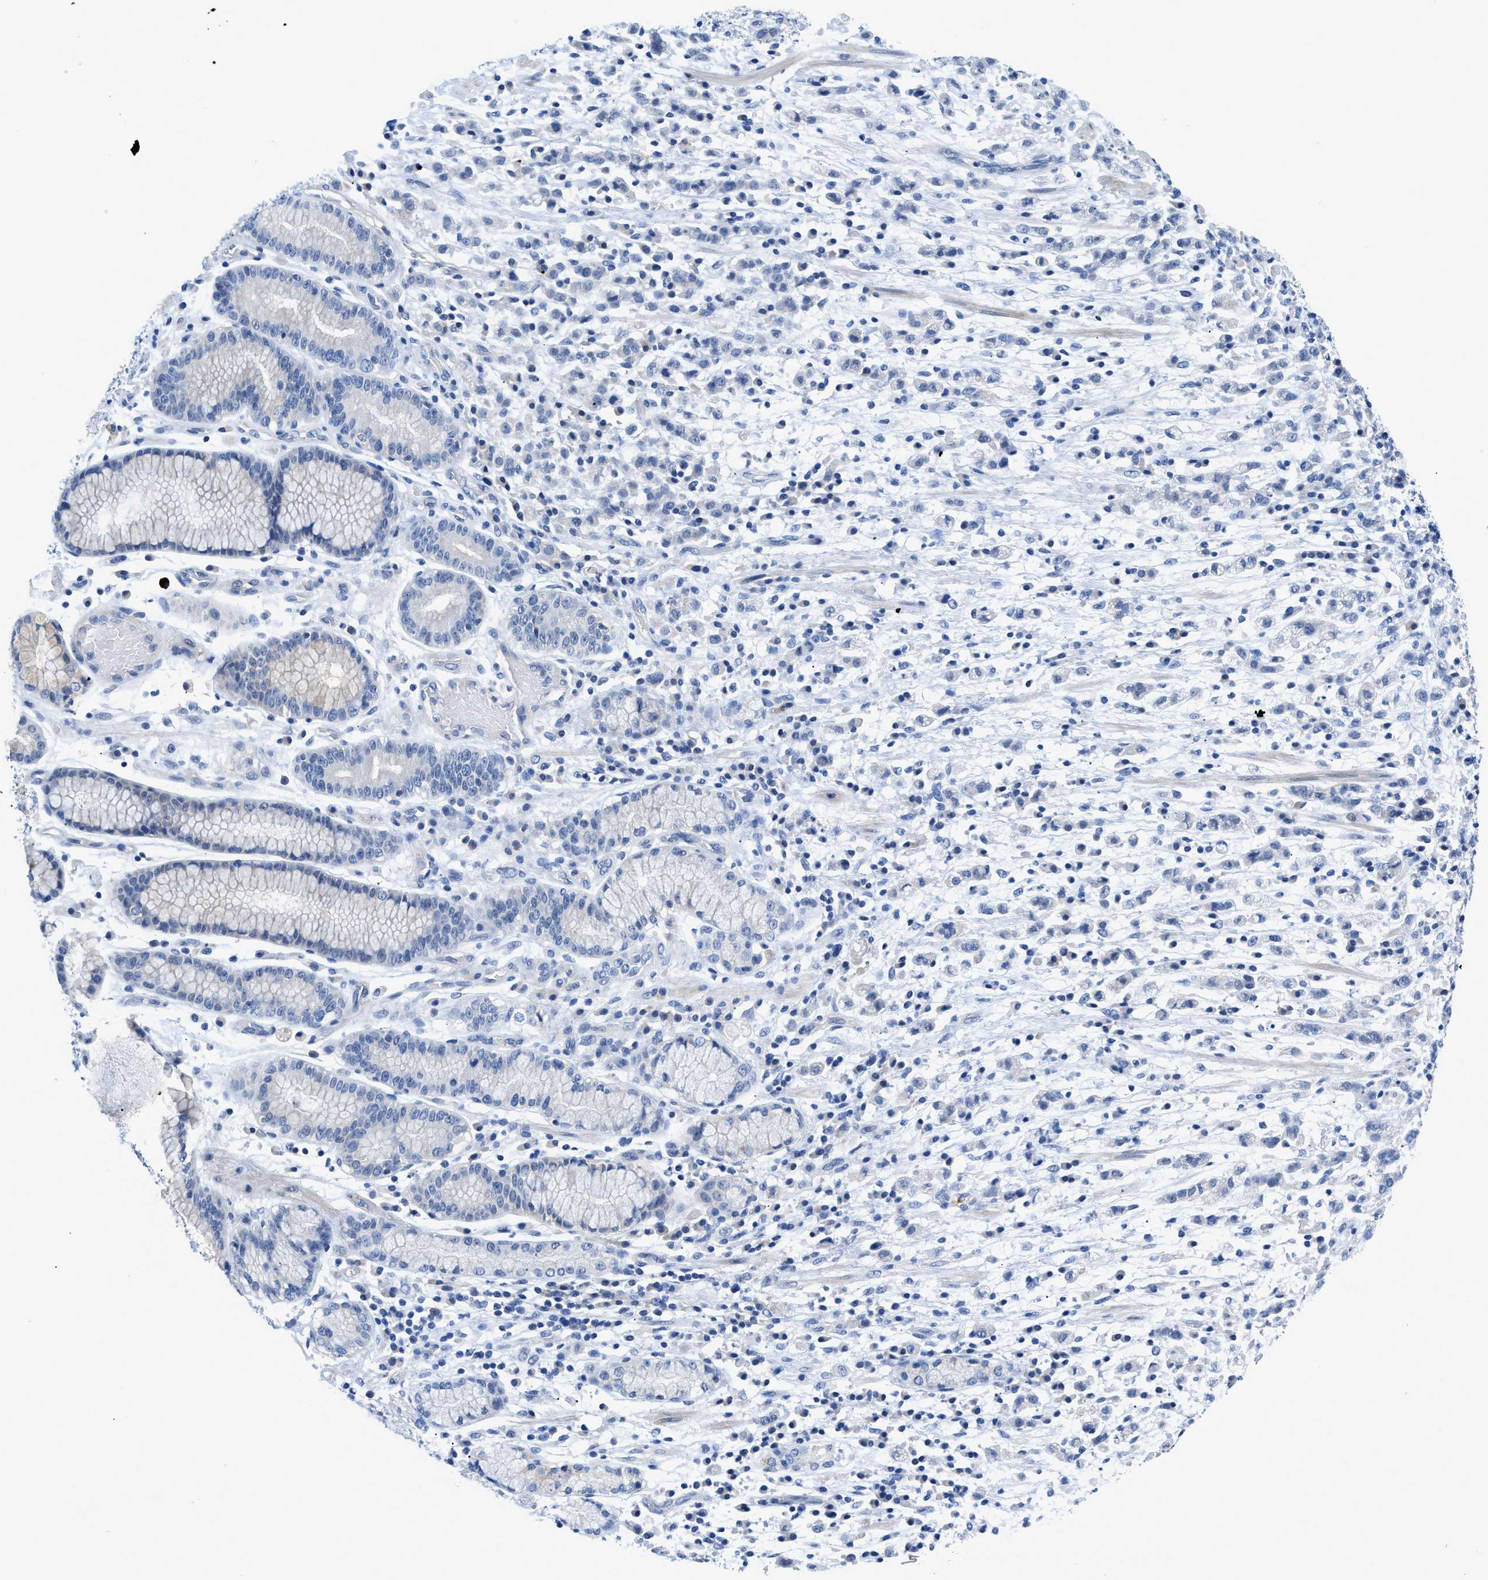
{"staining": {"intensity": "negative", "quantity": "none", "location": "none"}, "tissue": "stomach cancer", "cell_type": "Tumor cells", "image_type": "cancer", "snomed": [{"axis": "morphology", "description": "Adenocarcinoma, NOS"}, {"axis": "topography", "description": "Stomach, lower"}], "caption": "Tumor cells show no significant protein positivity in stomach cancer. The staining was performed using DAB (3,3'-diaminobenzidine) to visualize the protein expression in brown, while the nuclei were stained in blue with hematoxylin (Magnification: 20x).", "gene": "SLC10A6", "patient": {"sex": "male", "age": 88}}